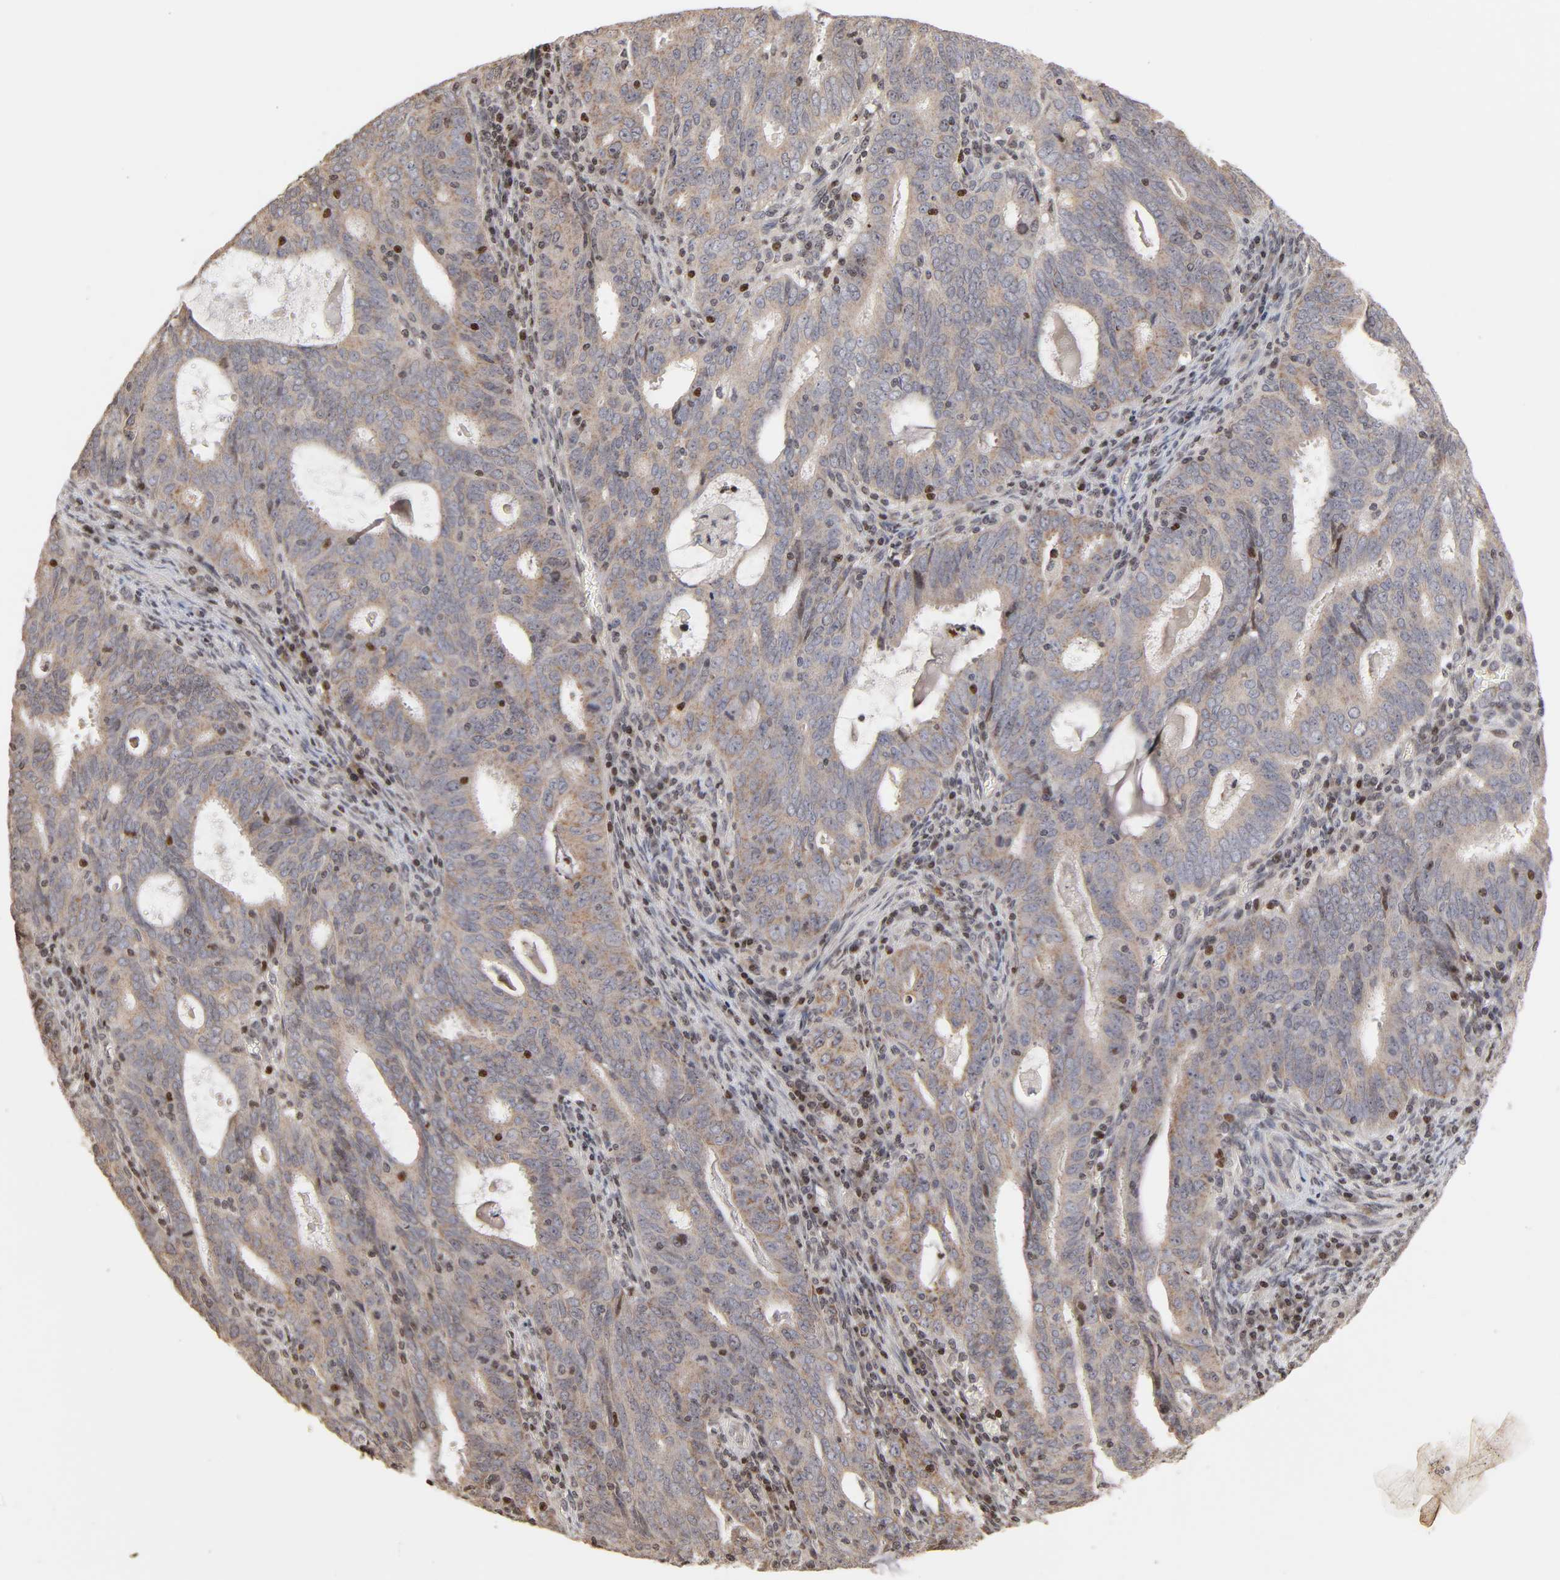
{"staining": {"intensity": "weak", "quantity": "25%-75%", "location": "nuclear"}, "tissue": "cervical cancer", "cell_type": "Tumor cells", "image_type": "cancer", "snomed": [{"axis": "morphology", "description": "Adenocarcinoma, NOS"}, {"axis": "topography", "description": "Cervix"}], "caption": "Human adenocarcinoma (cervical) stained with a brown dye exhibits weak nuclear positive expression in approximately 25%-75% of tumor cells.", "gene": "ZNF473", "patient": {"sex": "female", "age": 44}}